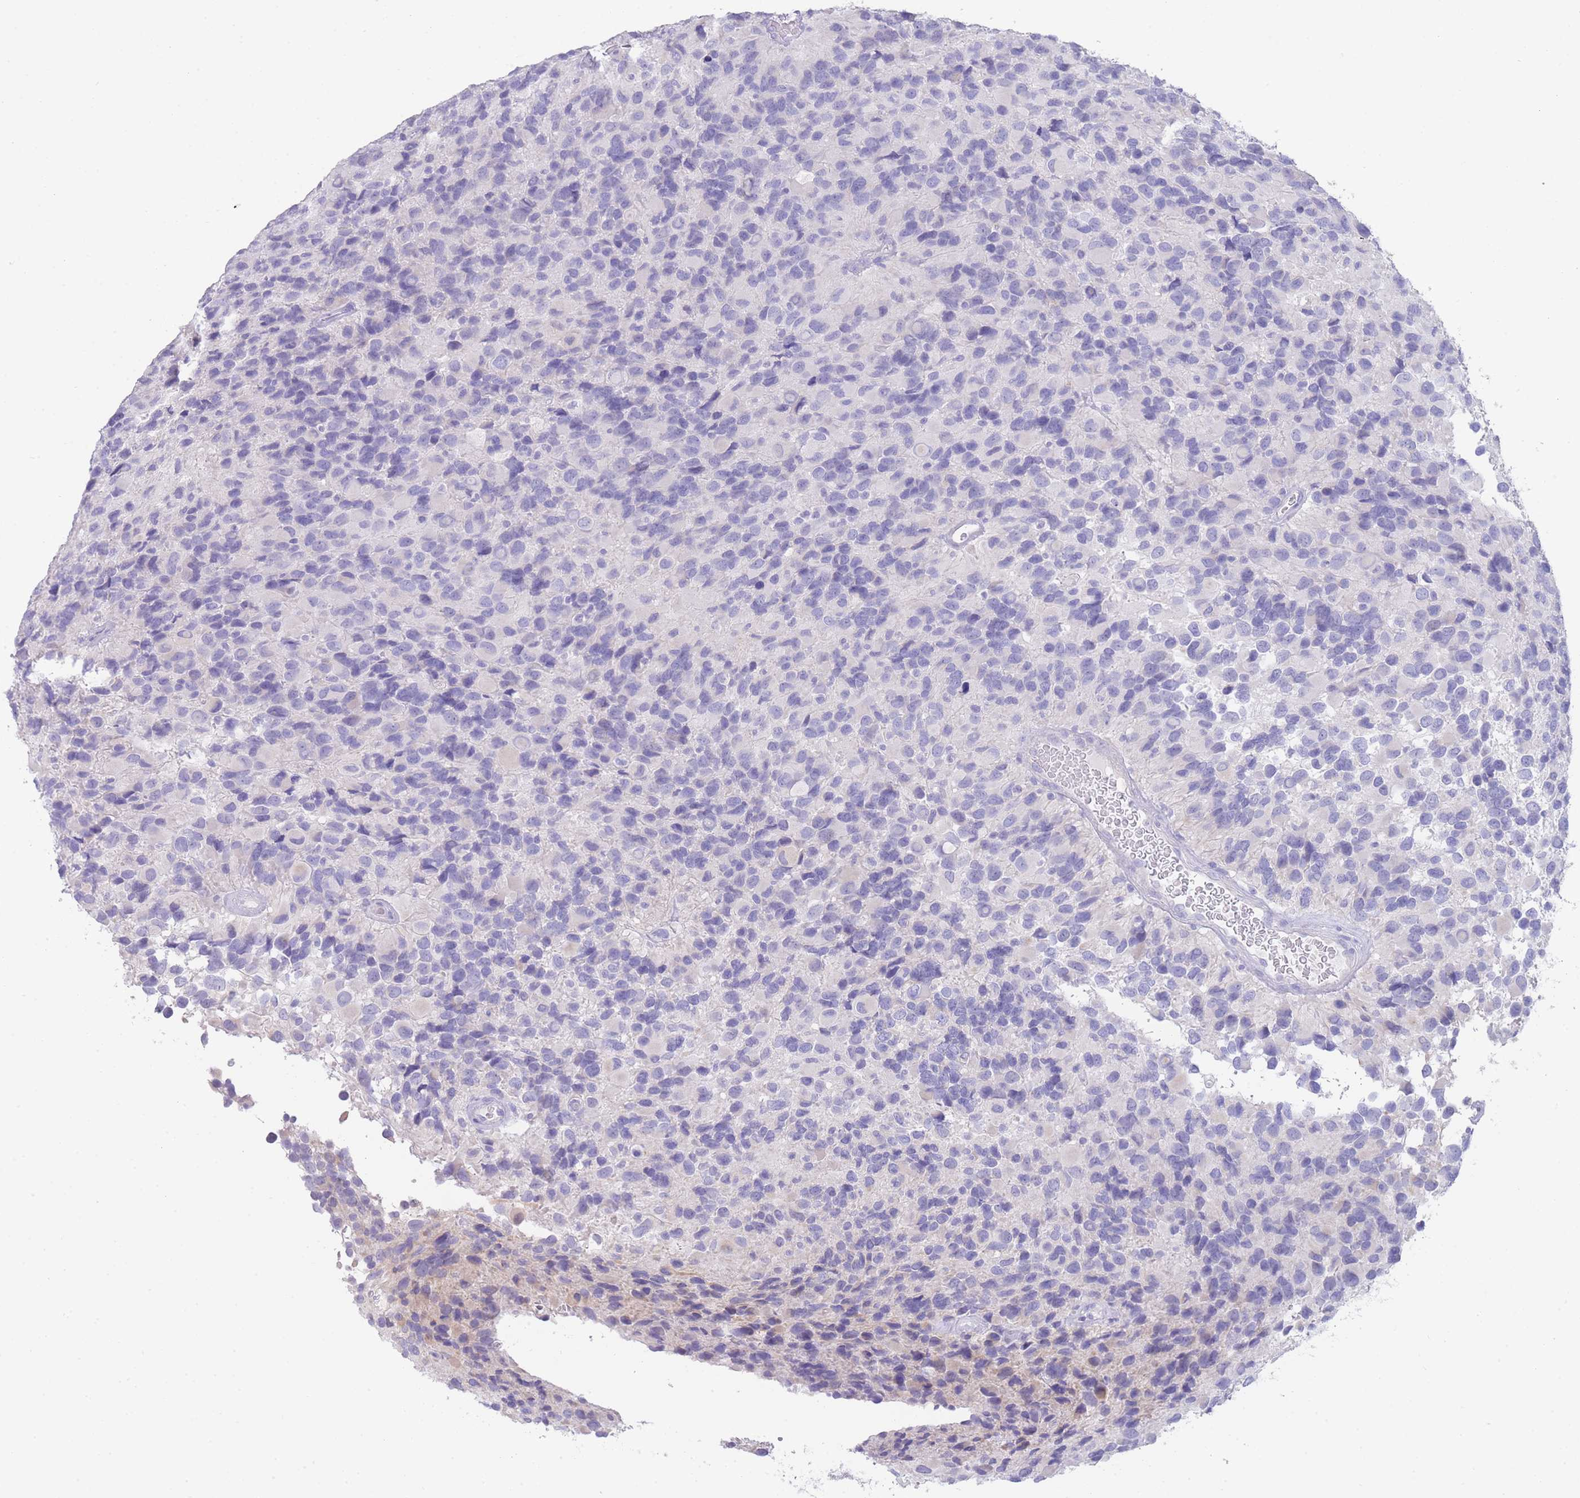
{"staining": {"intensity": "negative", "quantity": "none", "location": "none"}, "tissue": "glioma", "cell_type": "Tumor cells", "image_type": "cancer", "snomed": [{"axis": "morphology", "description": "Glioma, malignant, High grade"}, {"axis": "topography", "description": "Brain"}], "caption": "Immunohistochemistry histopathology image of neoplastic tissue: human malignant glioma (high-grade) stained with DAB (3,3'-diaminobenzidine) demonstrates no significant protein staining in tumor cells. (DAB (3,3'-diaminobenzidine) immunohistochemistry (IHC), high magnification).", "gene": "LRRC37A", "patient": {"sex": "male", "age": 77}}